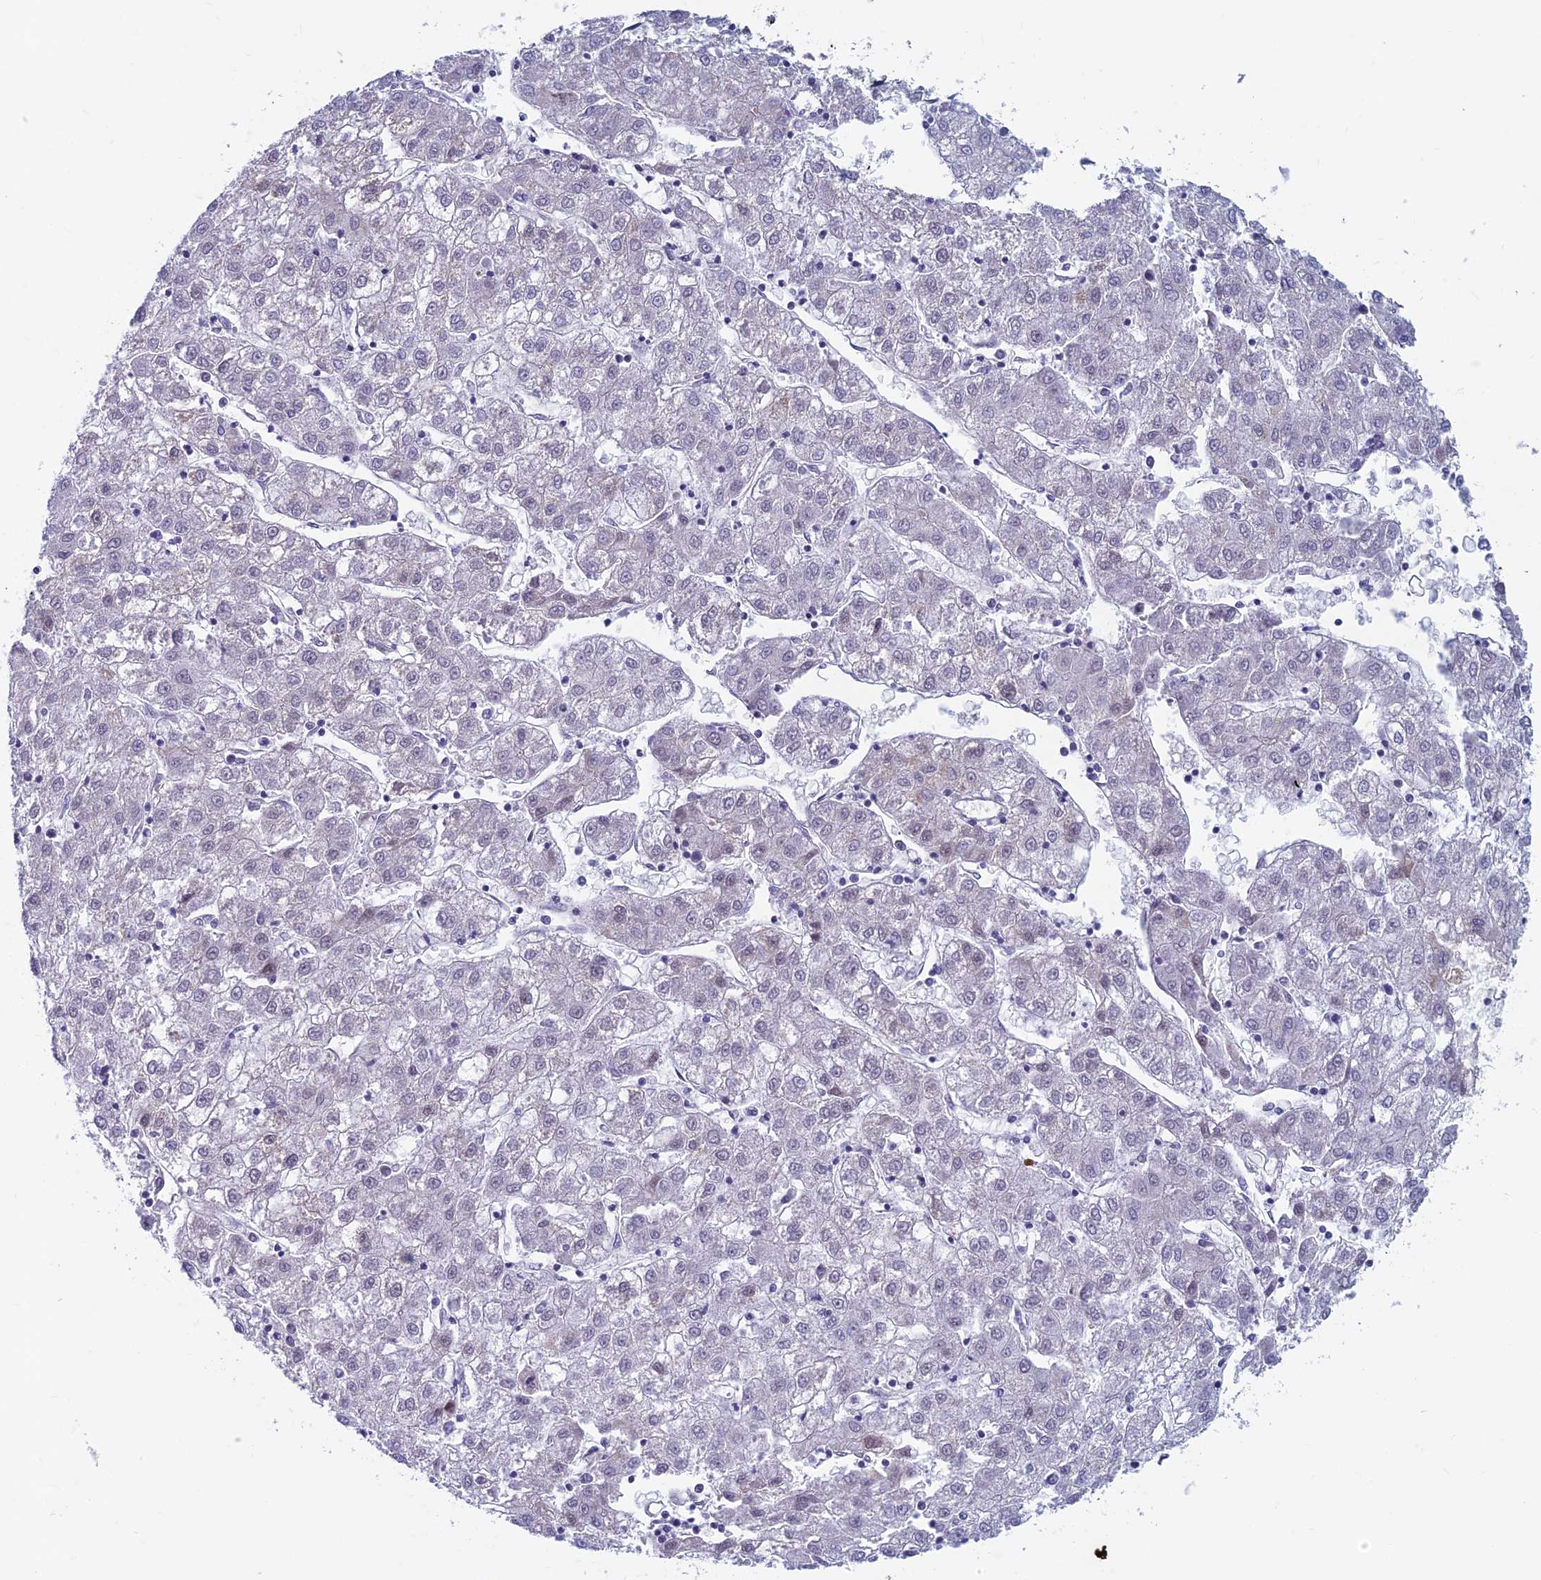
{"staining": {"intensity": "negative", "quantity": "none", "location": "none"}, "tissue": "liver cancer", "cell_type": "Tumor cells", "image_type": "cancer", "snomed": [{"axis": "morphology", "description": "Carcinoma, Hepatocellular, NOS"}, {"axis": "topography", "description": "Liver"}], "caption": "There is no significant positivity in tumor cells of hepatocellular carcinoma (liver).", "gene": "ASH2L", "patient": {"sex": "male", "age": 72}}